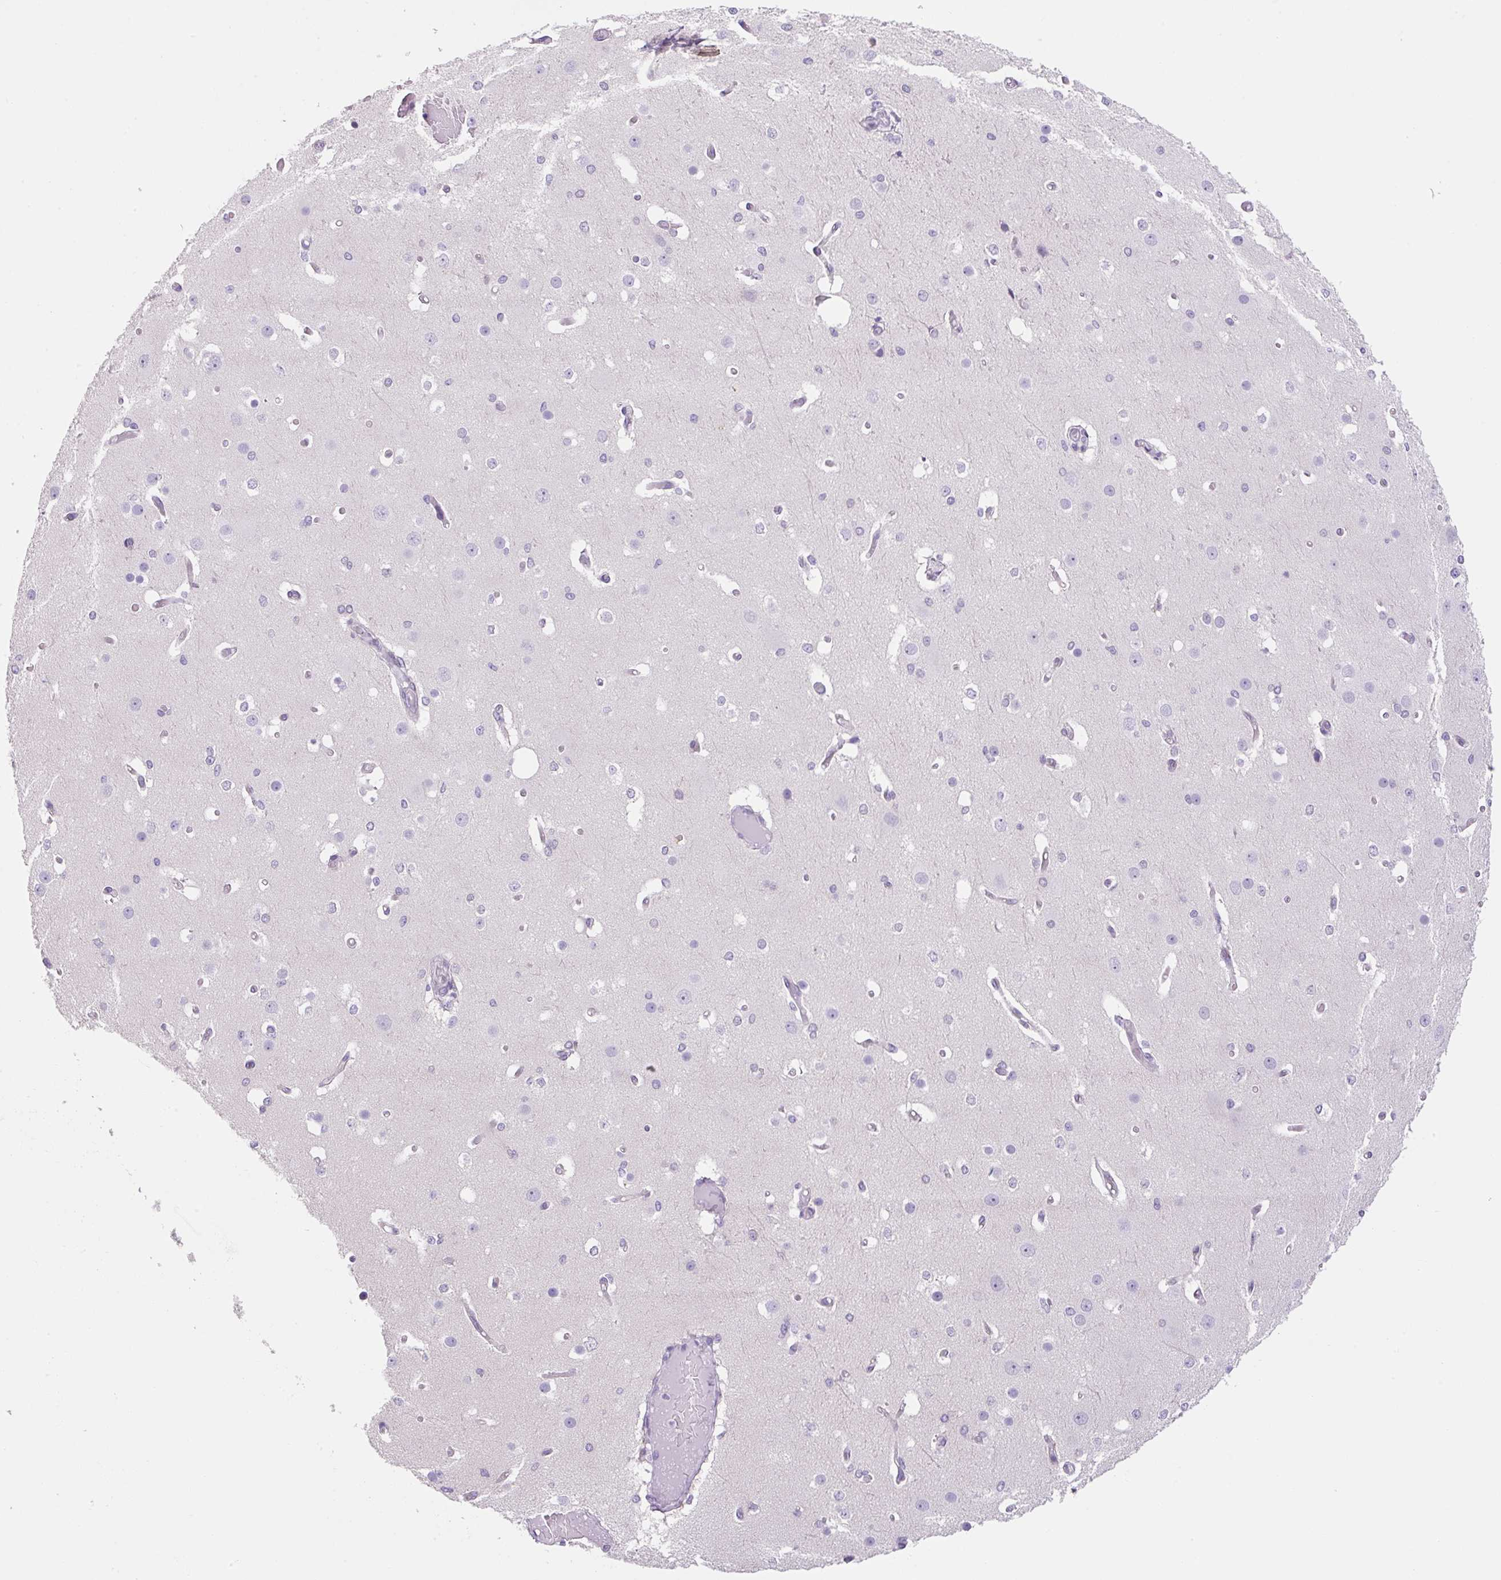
{"staining": {"intensity": "negative", "quantity": "none", "location": "none"}, "tissue": "cerebral cortex", "cell_type": "Endothelial cells", "image_type": "normal", "snomed": [{"axis": "morphology", "description": "Normal tissue, NOS"}, {"axis": "morphology", "description": "Inflammation, NOS"}, {"axis": "topography", "description": "Cerebral cortex"}], "caption": "Protein analysis of normal cerebral cortex reveals no significant positivity in endothelial cells. (Stains: DAB (3,3'-diaminobenzidine) IHC with hematoxylin counter stain, Microscopy: brightfield microscopy at high magnification).", "gene": "SYNE3", "patient": {"sex": "male", "age": 6}}